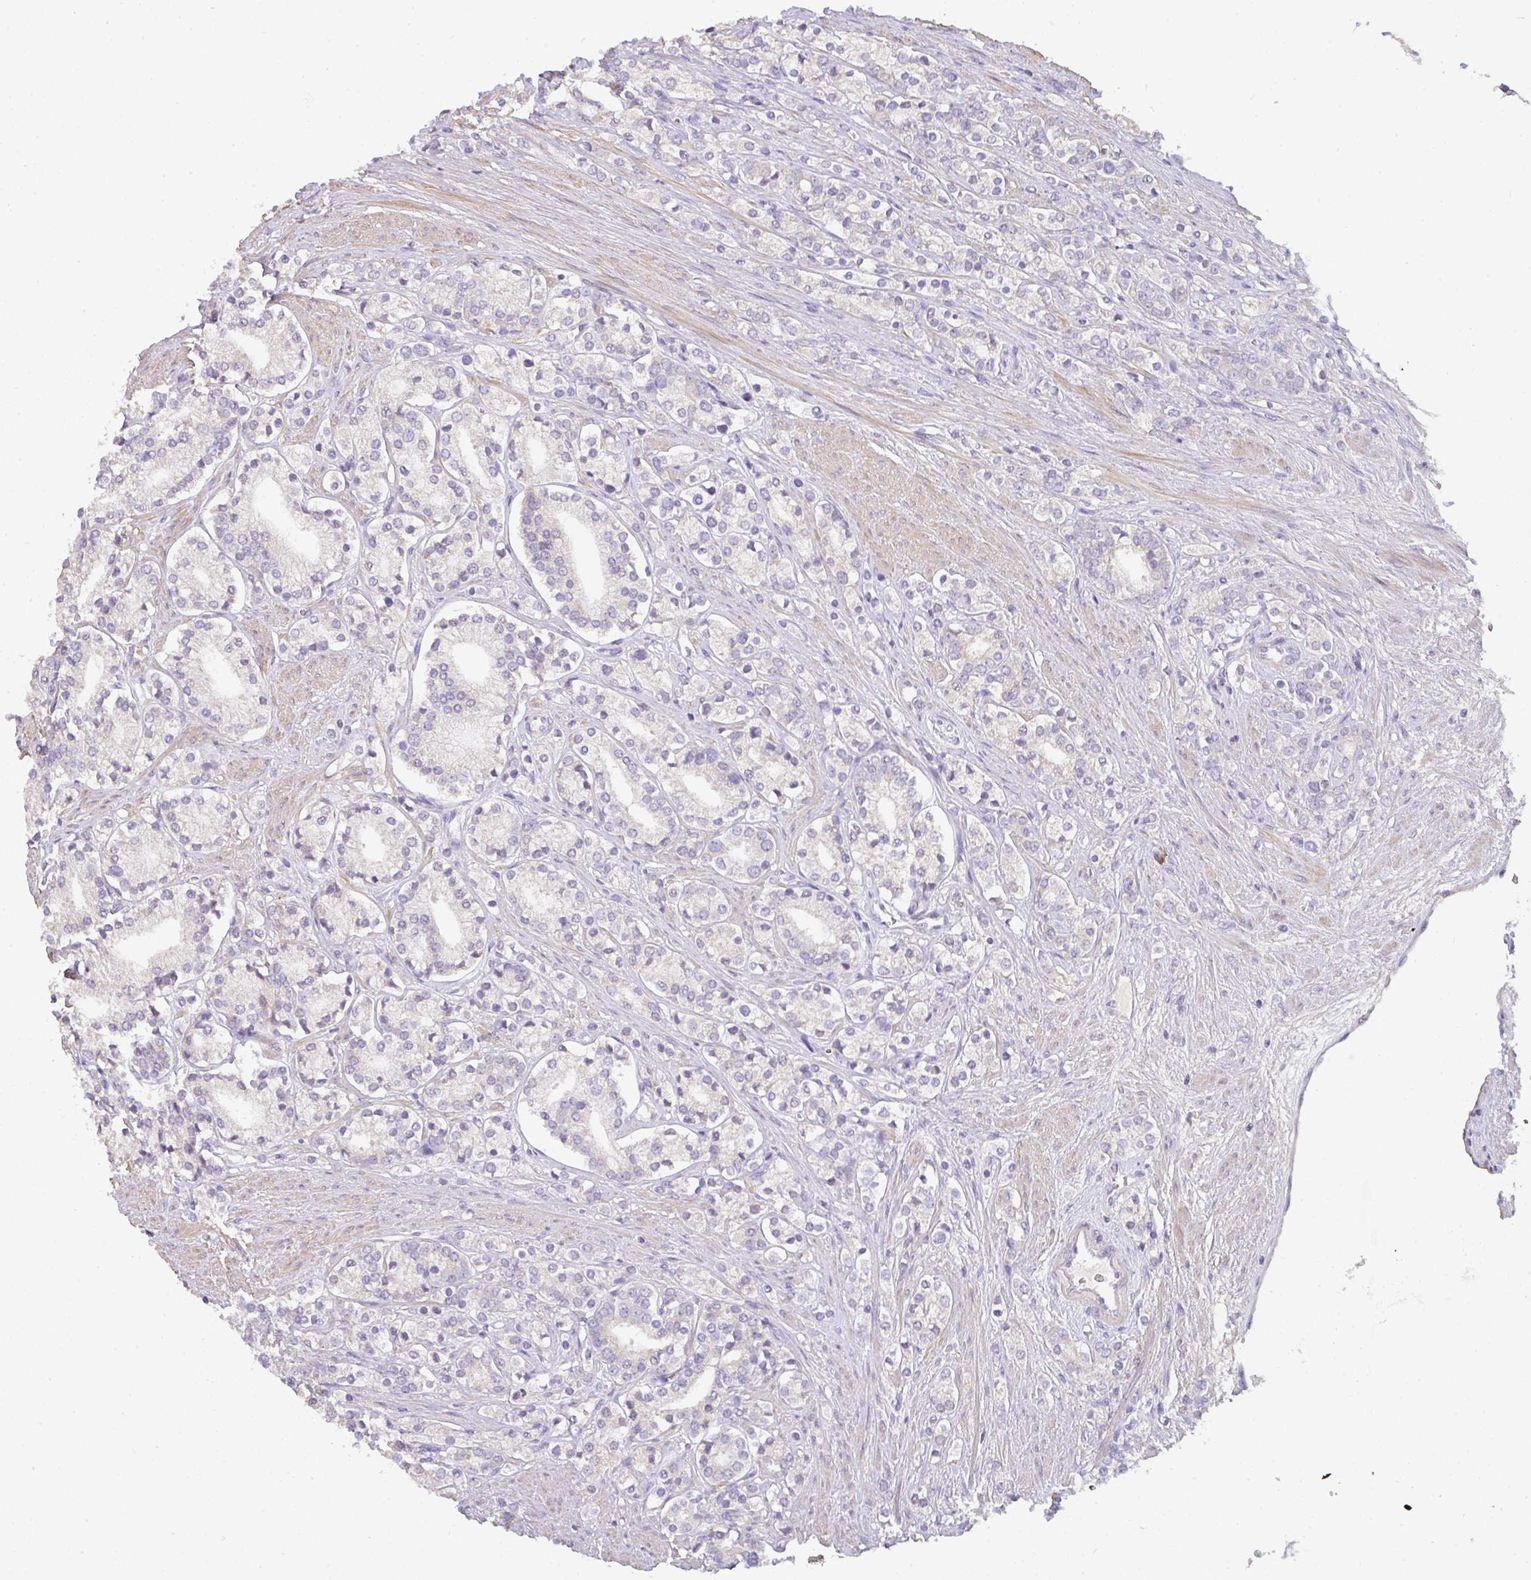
{"staining": {"intensity": "negative", "quantity": "none", "location": "none"}, "tissue": "prostate cancer", "cell_type": "Tumor cells", "image_type": "cancer", "snomed": [{"axis": "morphology", "description": "Adenocarcinoma, High grade"}, {"axis": "topography", "description": "Prostate"}], "caption": "Tumor cells are negative for brown protein staining in prostate cancer. (DAB (3,3'-diaminobenzidine) immunohistochemistry (IHC) visualized using brightfield microscopy, high magnification).", "gene": "ZNF215", "patient": {"sex": "male", "age": 58}}